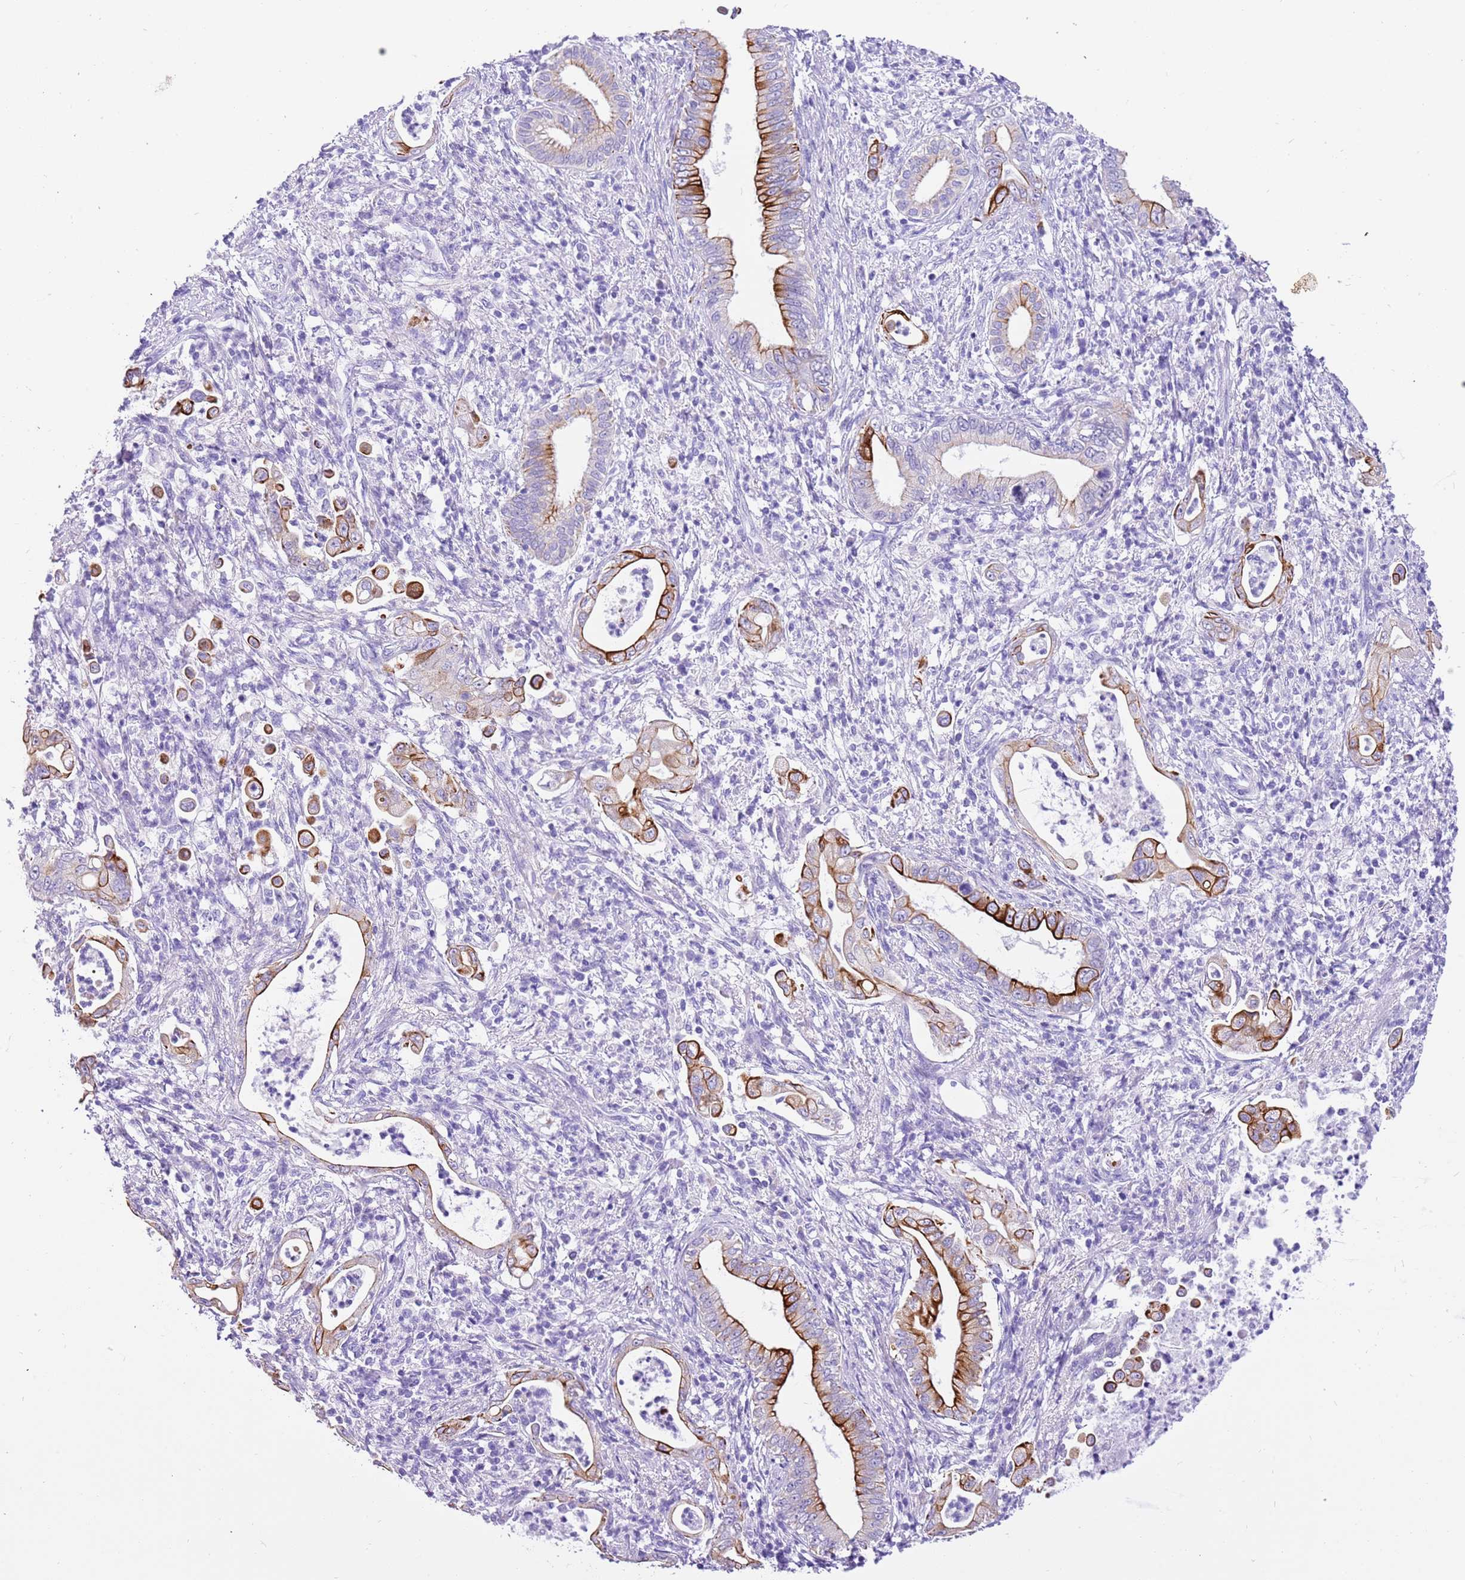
{"staining": {"intensity": "strong", "quantity": "25%-75%", "location": "cytoplasmic/membranous"}, "tissue": "pancreatic cancer", "cell_type": "Tumor cells", "image_type": "cancer", "snomed": [{"axis": "morphology", "description": "Normal tissue, NOS"}, {"axis": "morphology", "description": "Adenocarcinoma, NOS"}, {"axis": "topography", "description": "Pancreas"}], "caption": "Protein analysis of adenocarcinoma (pancreatic) tissue shows strong cytoplasmic/membranous staining in approximately 25%-75% of tumor cells.", "gene": "R3HDM4", "patient": {"sex": "female", "age": 55}}